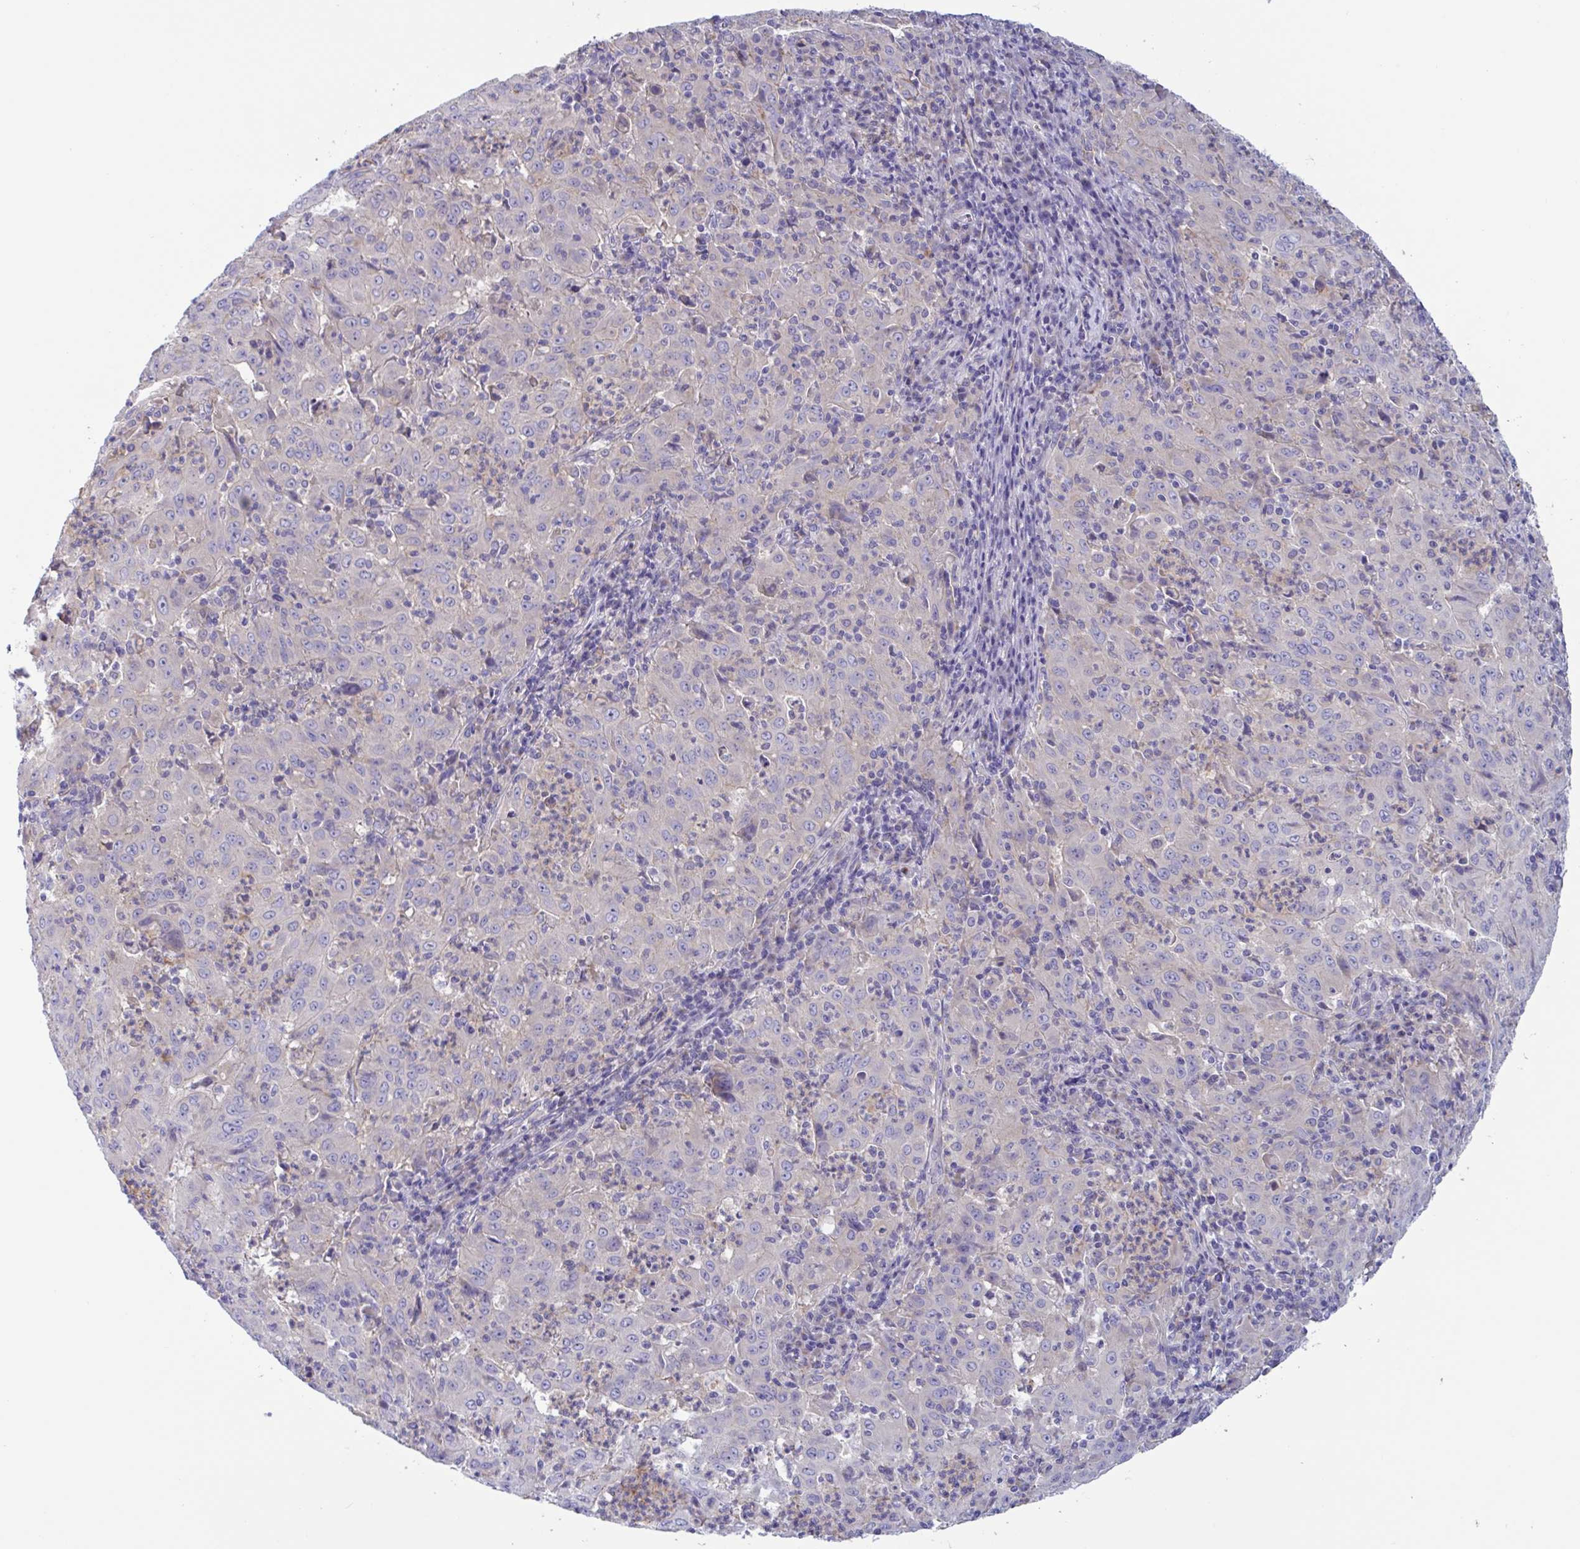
{"staining": {"intensity": "negative", "quantity": "none", "location": "none"}, "tissue": "pancreatic cancer", "cell_type": "Tumor cells", "image_type": "cancer", "snomed": [{"axis": "morphology", "description": "Adenocarcinoma, NOS"}, {"axis": "topography", "description": "Pancreas"}], "caption": "A high-resolution photomicrograph shows IHC staining of pancreatic adenocarcinoma, which demonstrates no significant staining in tumor cells.", "gene": "OXLD1", "patient": {"sex": "male", "age": 63}}